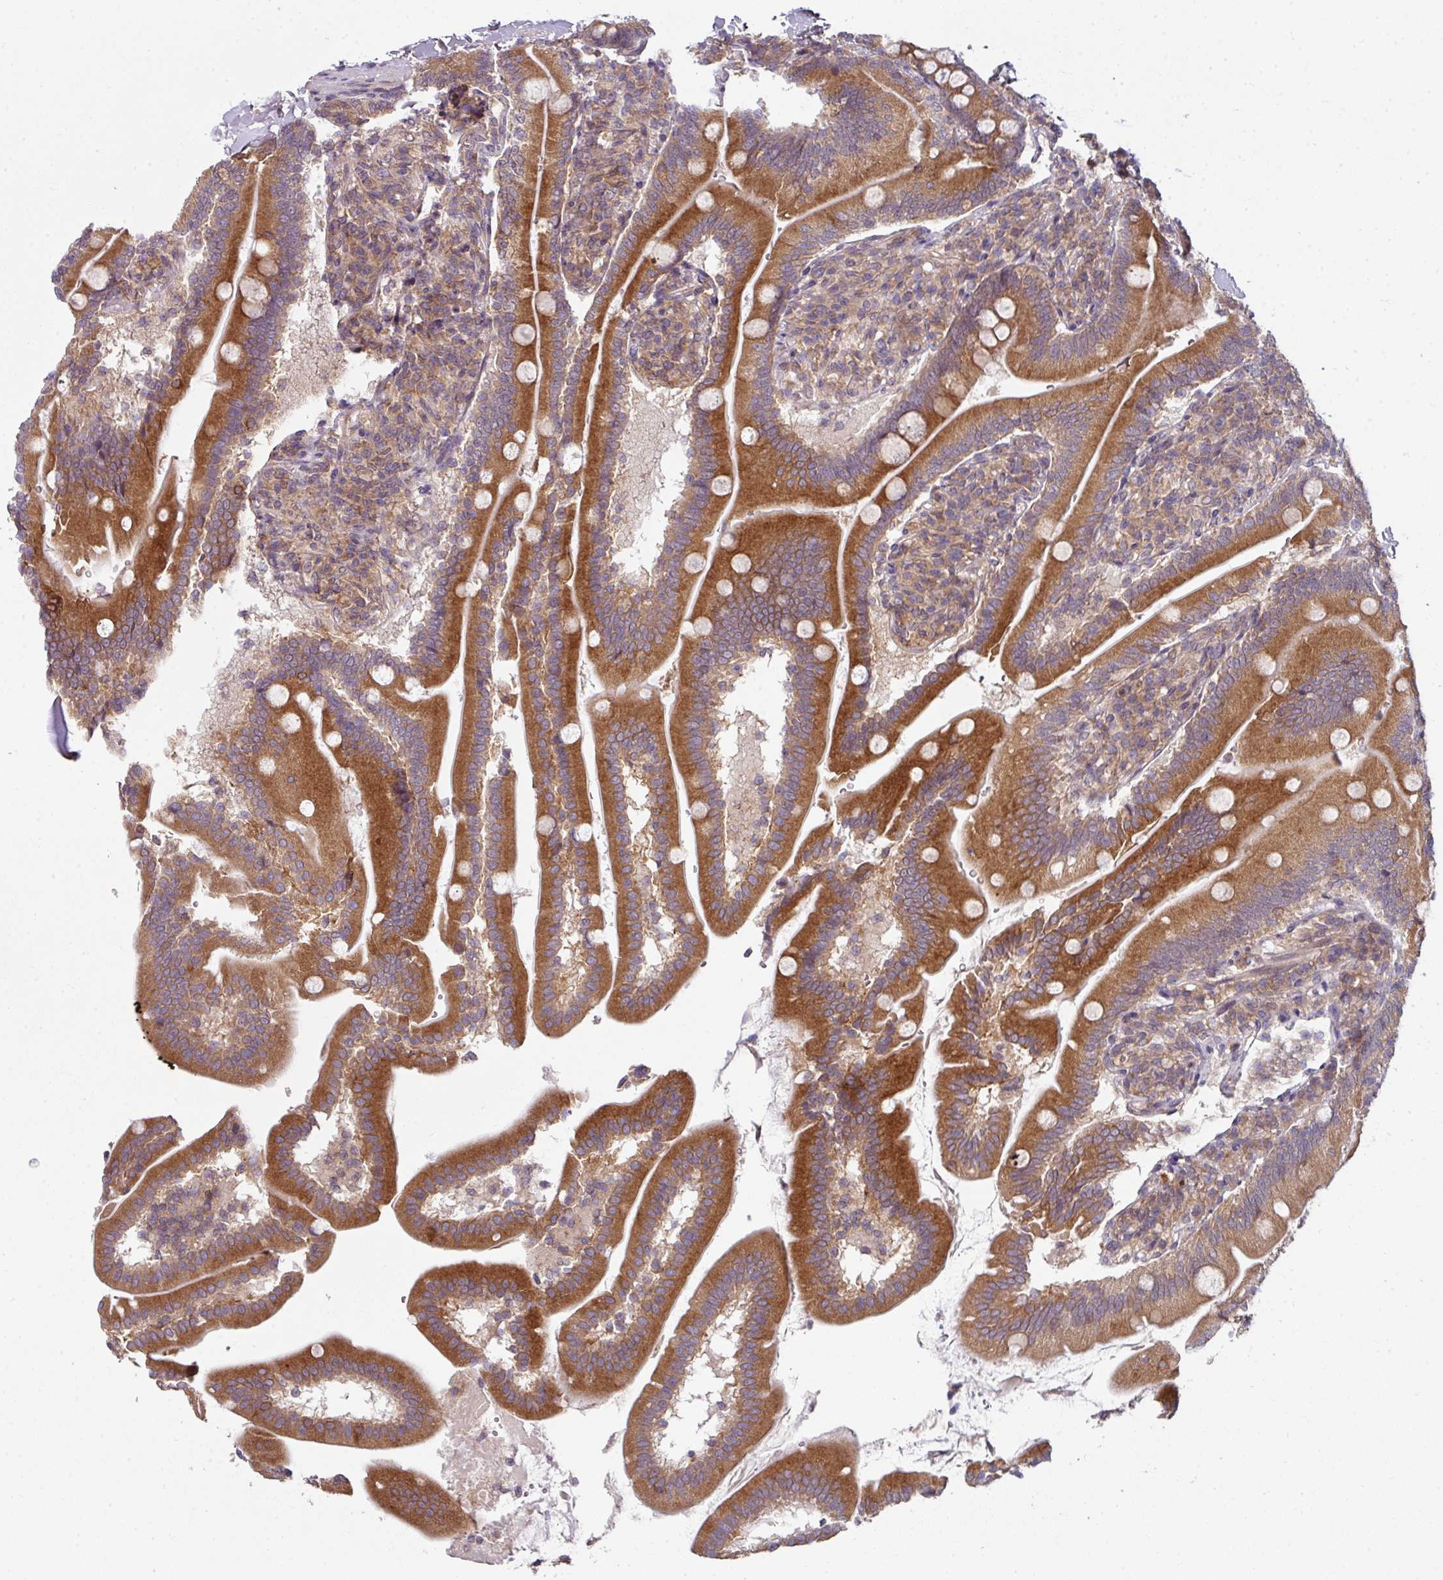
{"staining": {"intensity": "strong", "quantity": ">75%", "location": "cytoplasmic/membranous"}, "tissue": "duodenum", "cell_type": "Glandular cells", "image_type": "normal", "snomed": [{"axis": "morphology", "description": "Normal tissue, NOS"}, {"axis": "topography", "description": "Duodenum"}], "caption": "Immunohistochemistry micrograph of normal duodenum stained for a protein (brown), which shows high levels of strong cytoplasmic/membranous positivity in approximately >75% of glandular cells.", "gene": "CAMLG", "patient": {"sex": "female", "age": 67}}